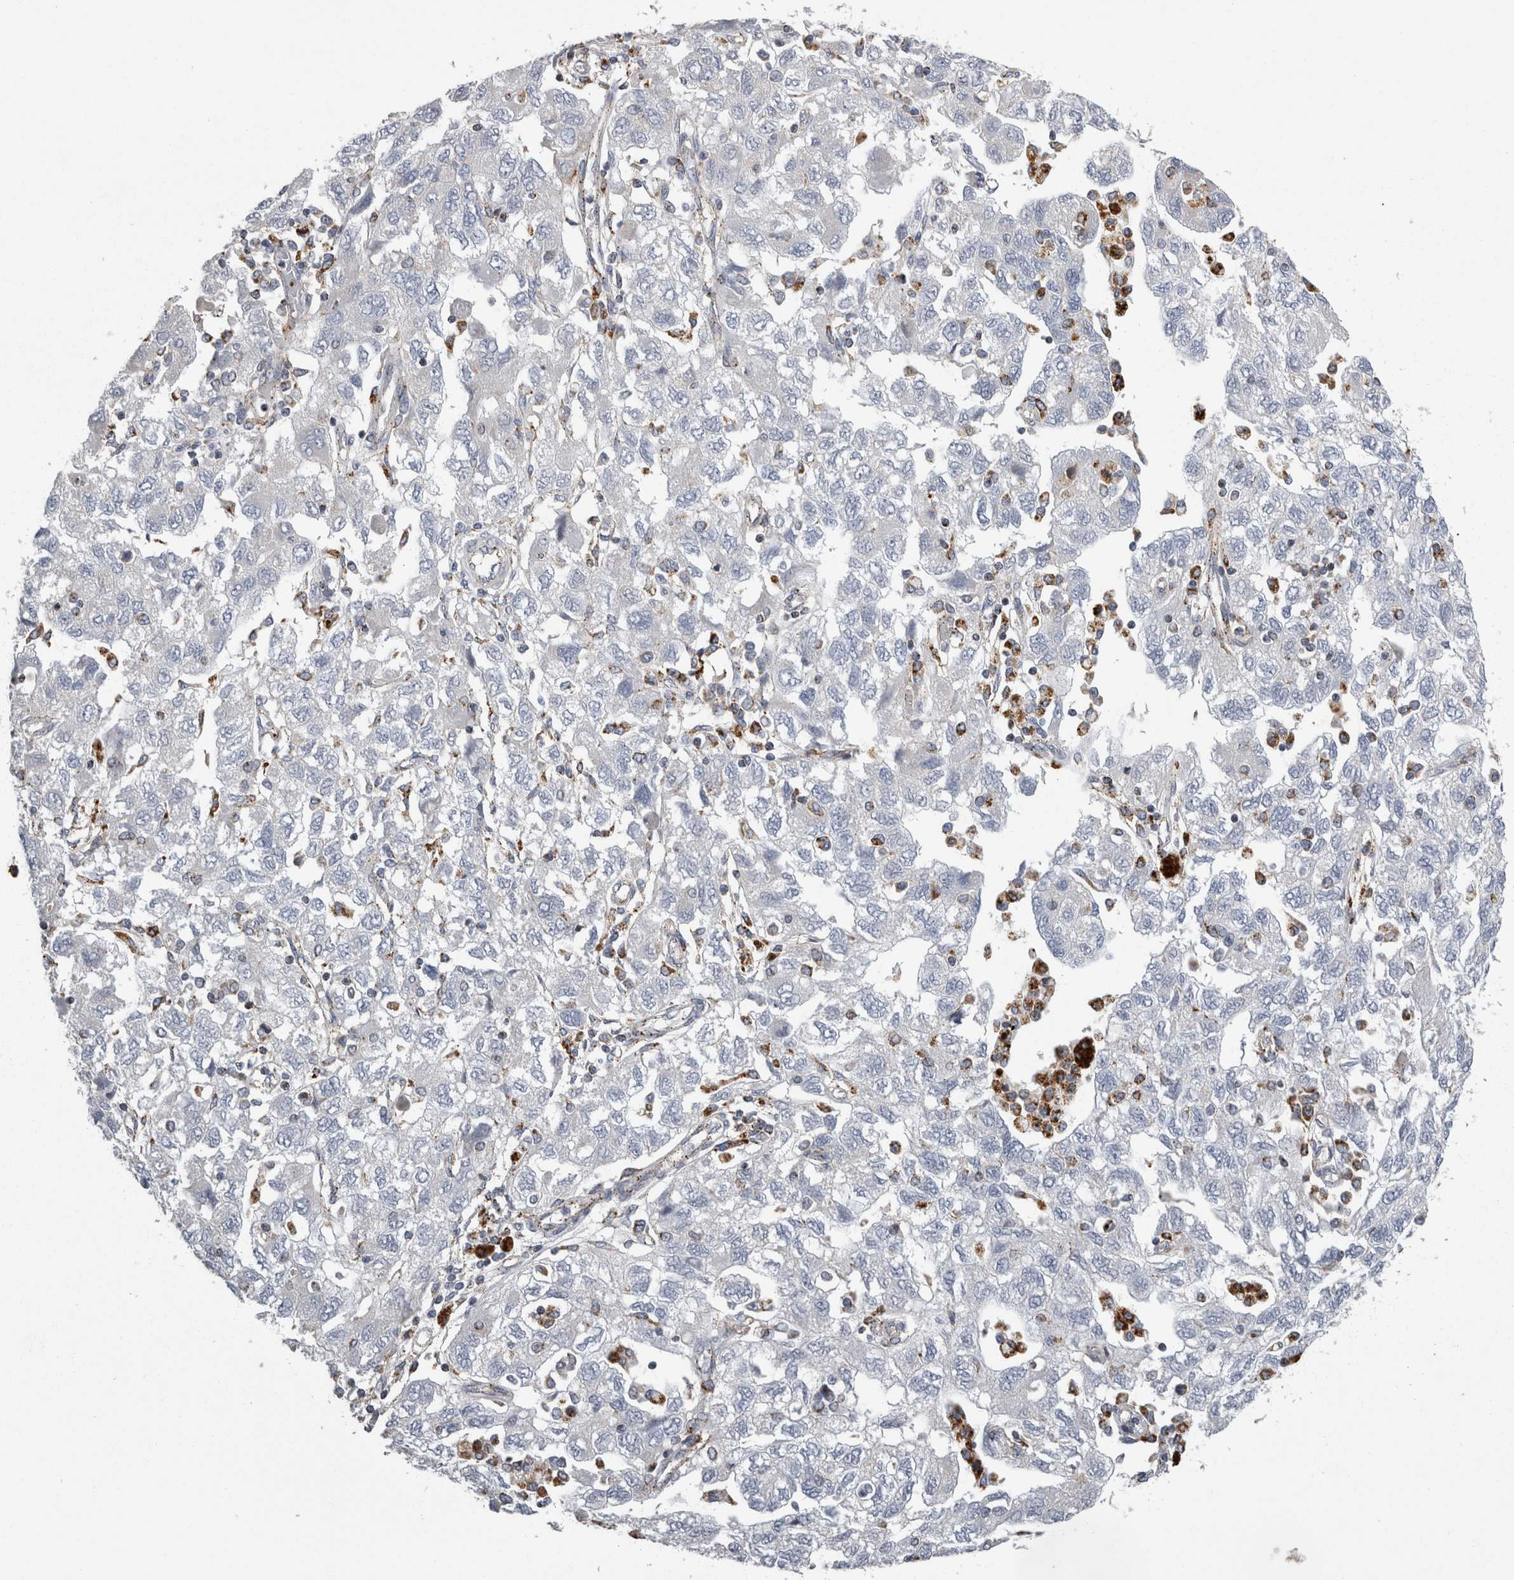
{"staining": {"intensity": "negative", "quantity": "none", "location": "none"}, "tissue": "ovarian cancer", "cell_type": "Tumor cells", "image_type": "cancer", "snomed": [{"axis": "morphology", "description": "Carcinoma, NOS"}, {"axis": "morphology", "description": "Cystadenocarcinoma, serous, NOS"}, {"axis": "topography", "description": "Ovary"}], "caption": "Human ovarian cancer (carcinoma) stained for a protein using immunohistochemistry demonstrates no staining in tumor cells.", "gene": "DPP7", "patient": {"sex": "female", "age": 69}}